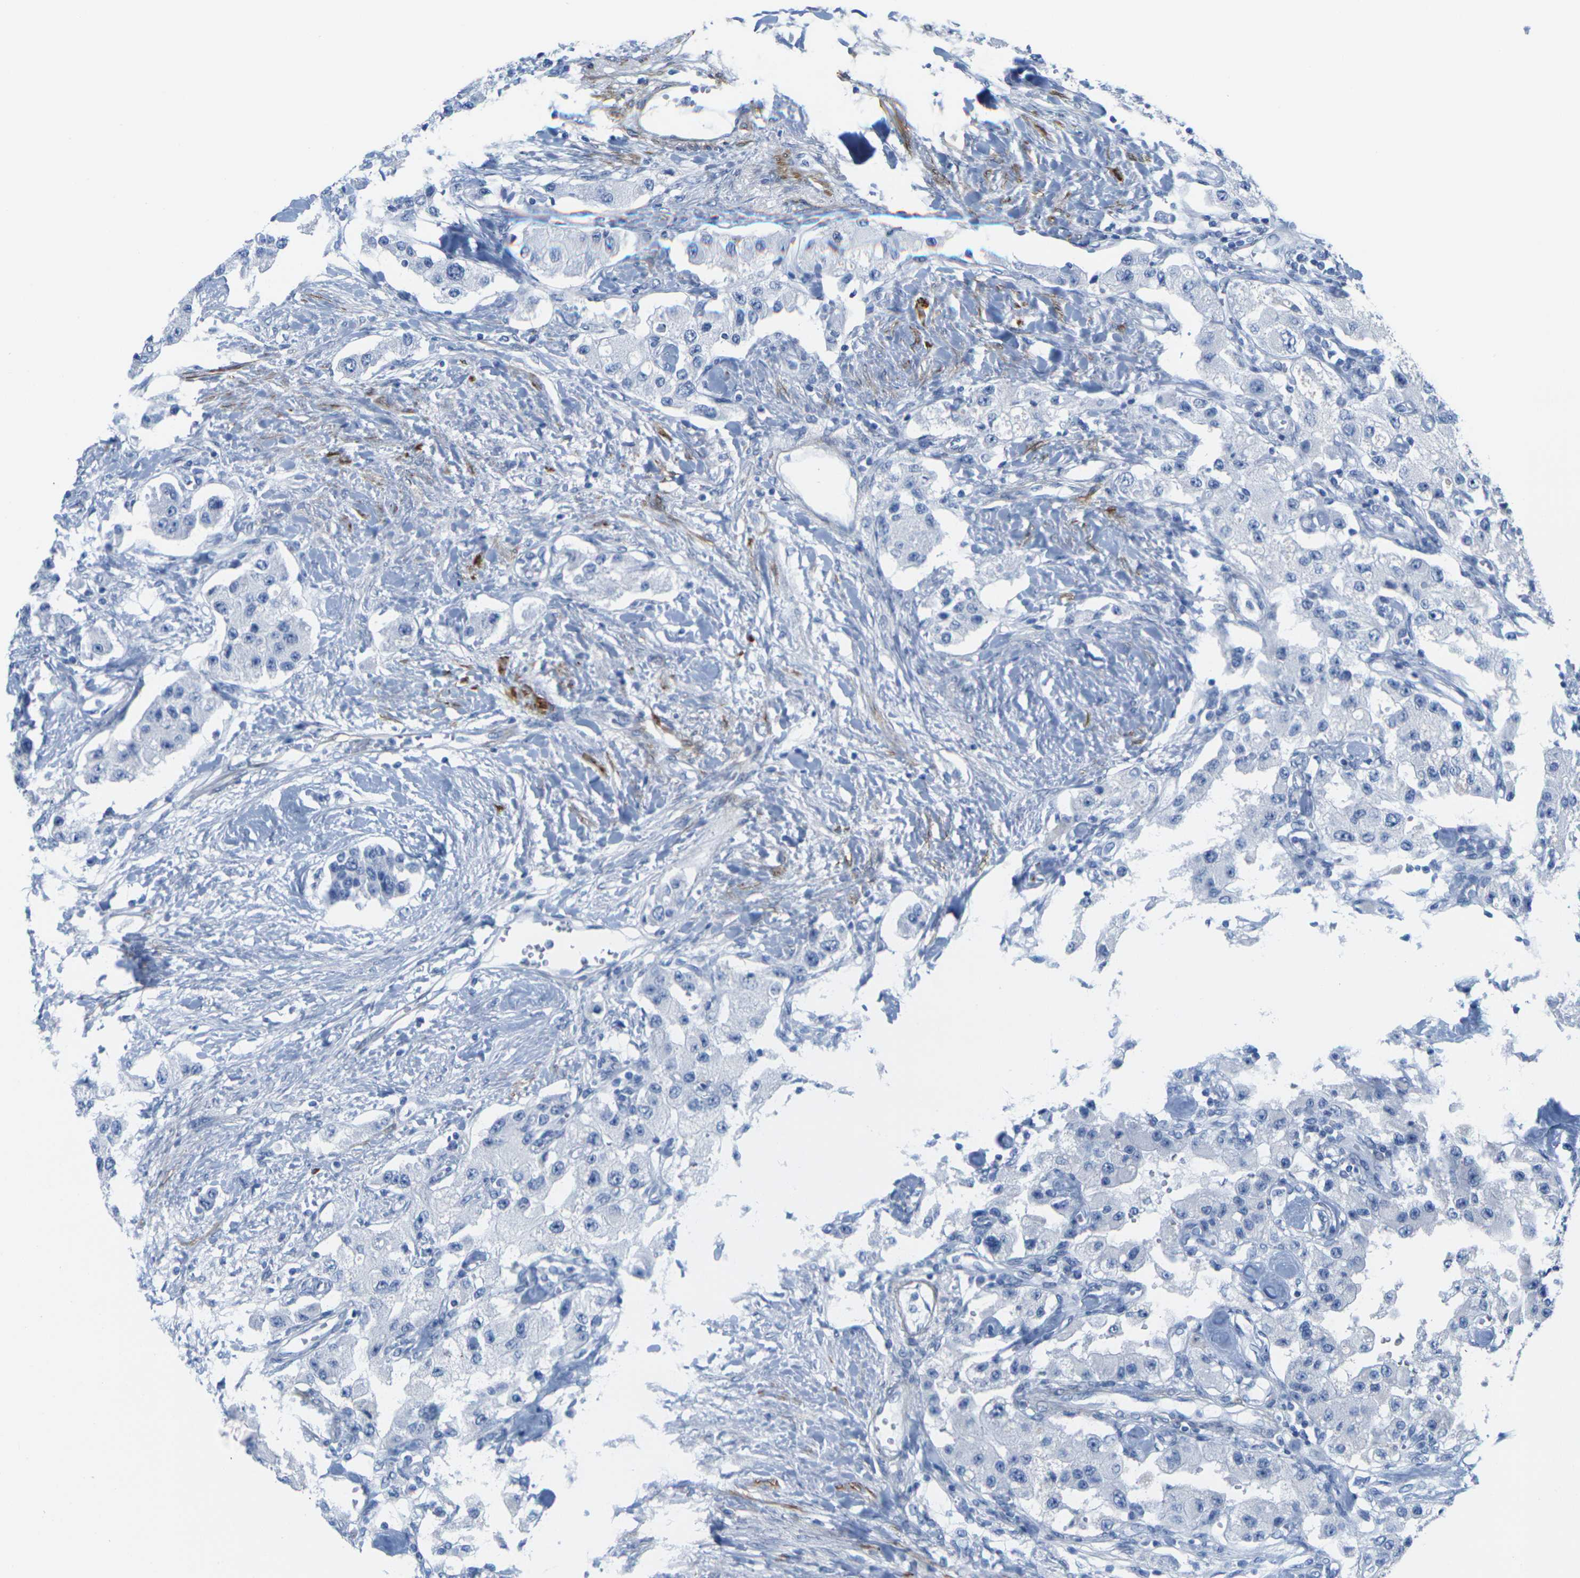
{"staining": {"intensity": "negative", "quantity": "none", "location": "none"}, "tissue": "carcinoid", "cell_type": "Tumor cells", "image_type": "cancer", "snomed": [{"axis": "morphology", "description": "Carcinoid, malignant, NOS"}, {"axis": "topography", "description": "Pancreas"}], "caption": "Immunohistochemical staining of human malignant carcinoid demonstrates no significant staining in tumor cells. Brightfield microscopy of IHC stained with DAB (brown) and hematoxylin (blue), captured at high magnification.", "gene": "CNN1", "patient": {"sex": "male", "age": 41}}